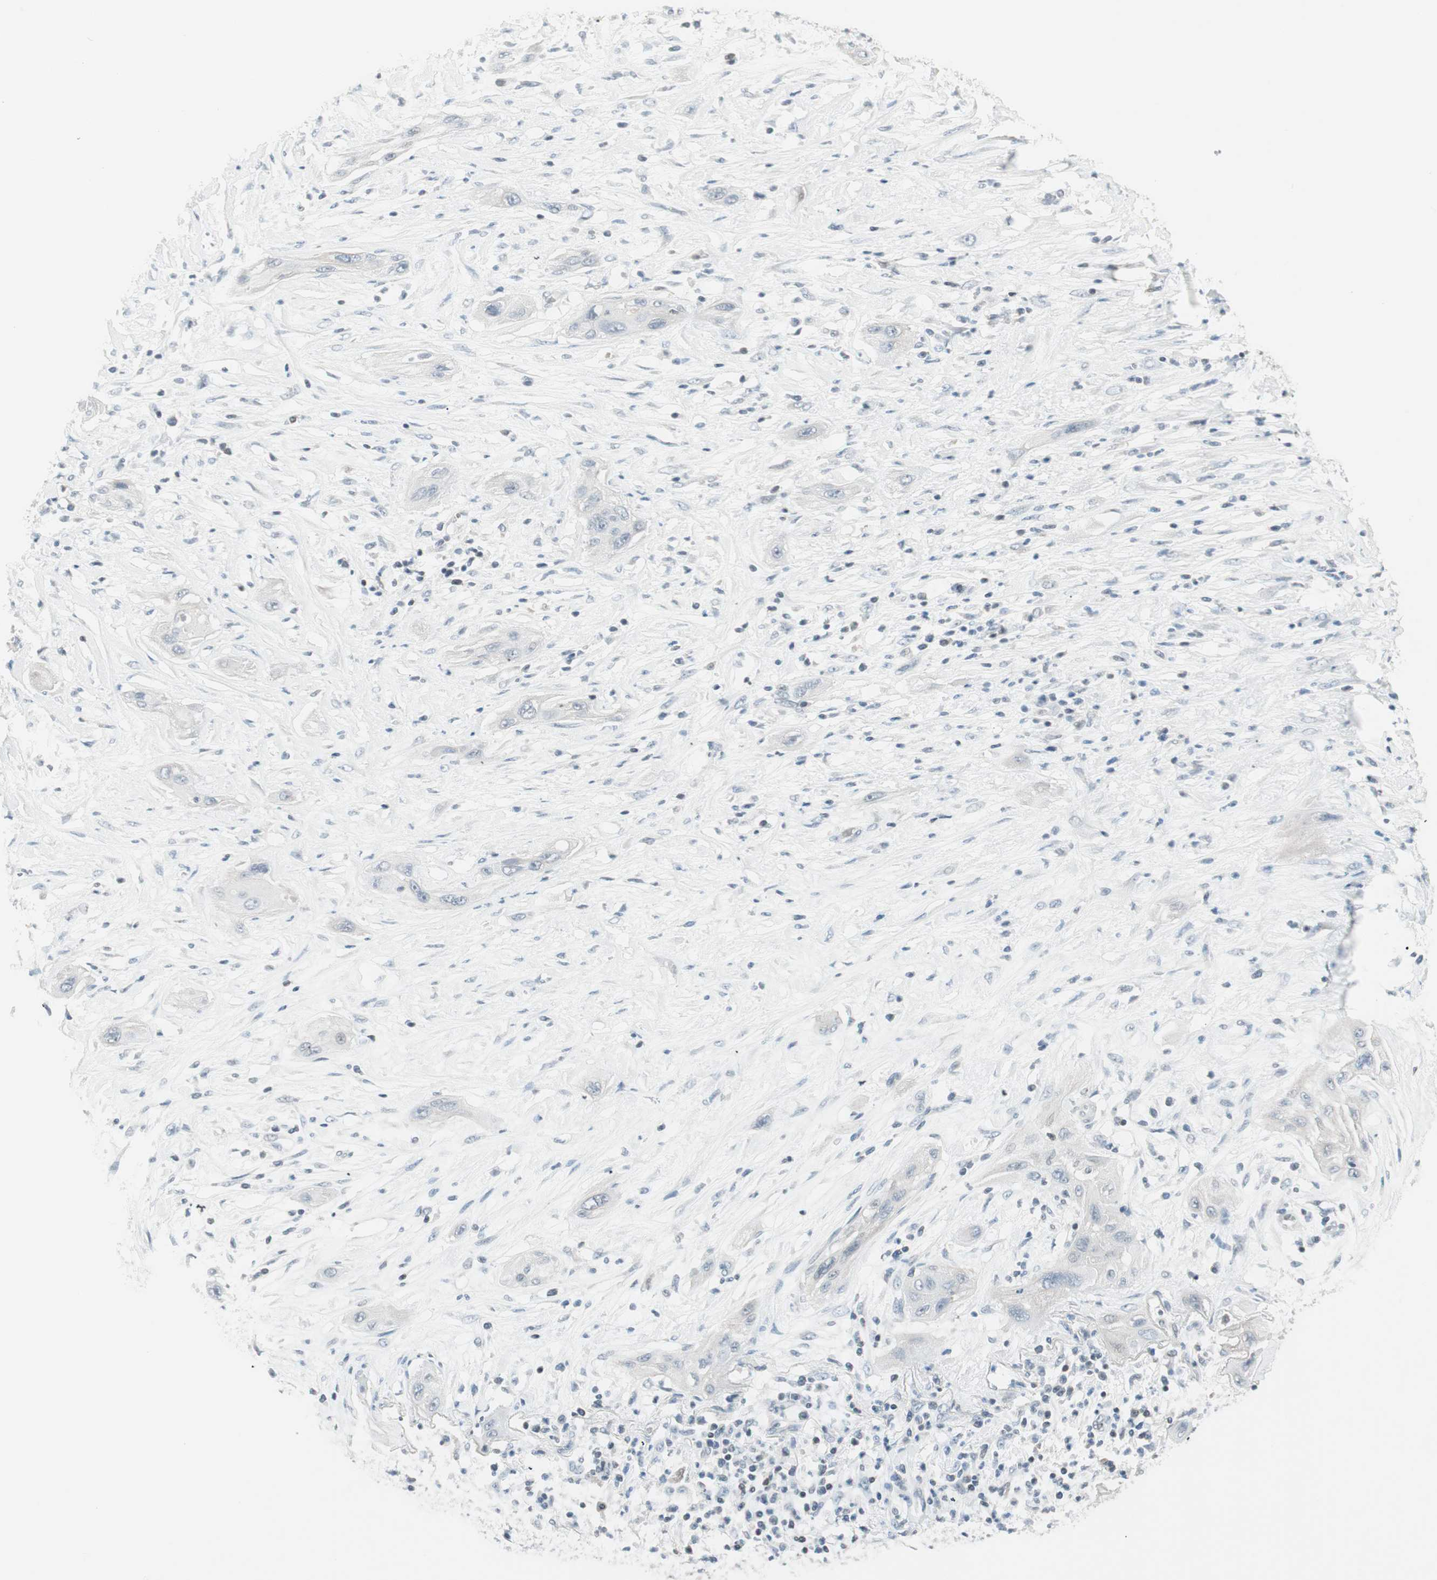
{"staining": {"intensity": "negative", "quantity": "none", "location": "none"}, "tissue": "lung cancer", "cell_type": "Tumor cells", "image_type": "cancer", "snomed": [{"axis": "morphology", "description": "Squamous cell carcinoma, NOS"}, {"axis": "topography", "description": "Lung"}], "caption": "There is no significant staining in tumor cells of lung squamous cell carcinoma. The staining is performed using DAB brown chromogen with nuclei counter-stained in using hematoxylin.", "gene": "MAP4K1", "patient": {"sex": "female", "age": 47}}